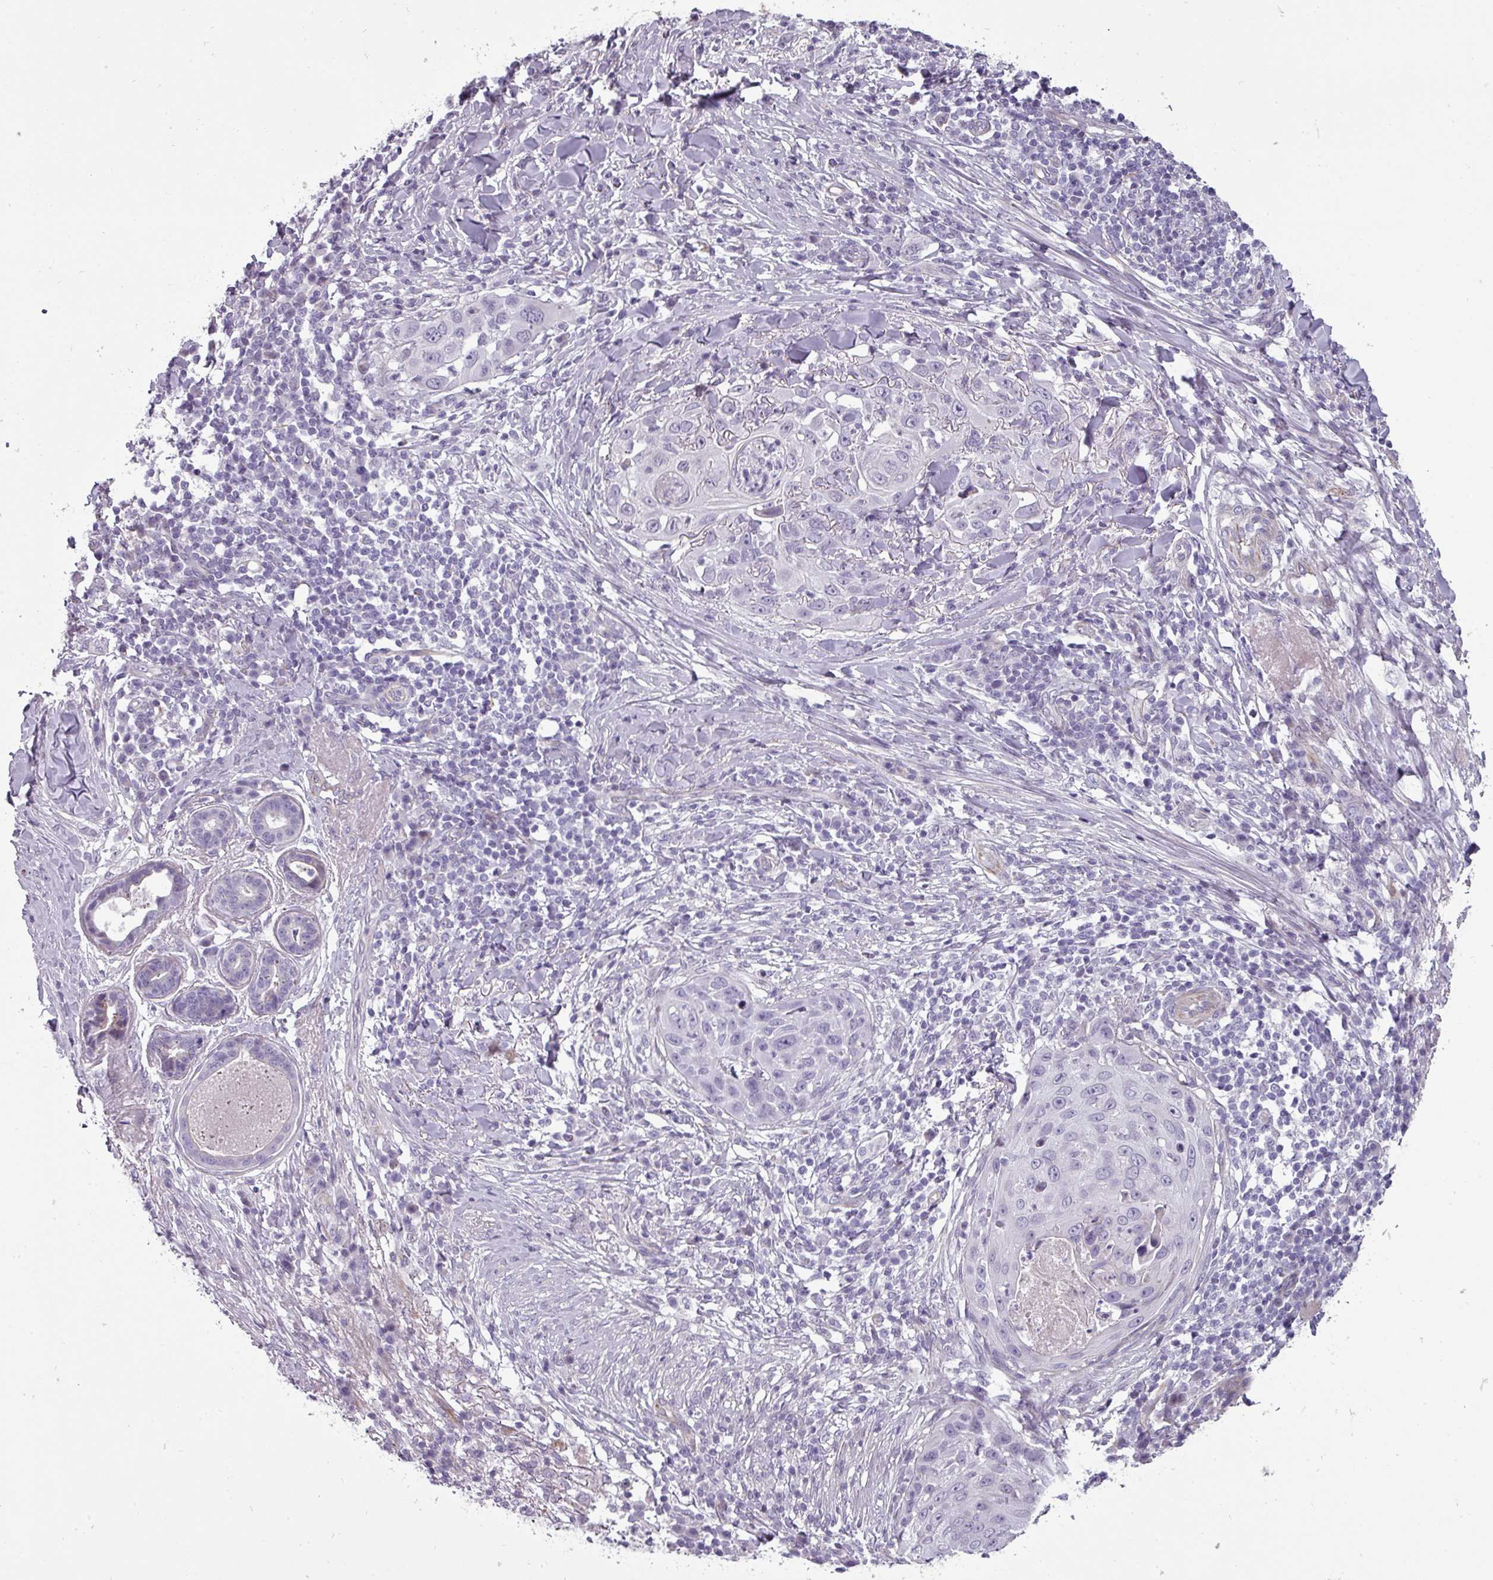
{"staining": {"intensity": "negative", "quantity": "none", "location": "none"}, "tissue": "skin cancer", "cell_type": "Tumor cells", "image_type": "cancer", "snomed": [{"axis": "morphology", "description": "Squamous cell carcinoma, NOS"}, {"axis": "topography", "description": "Skin"}], "caption": "High power microscopy micrograph of an immunohistochemistry (IHC) image of squamous cell carcinoma (skin), revealing no significant expression in tumor cells.", "gene": "CHRDL1", "patient": {"sex": "female", "age": 44}}